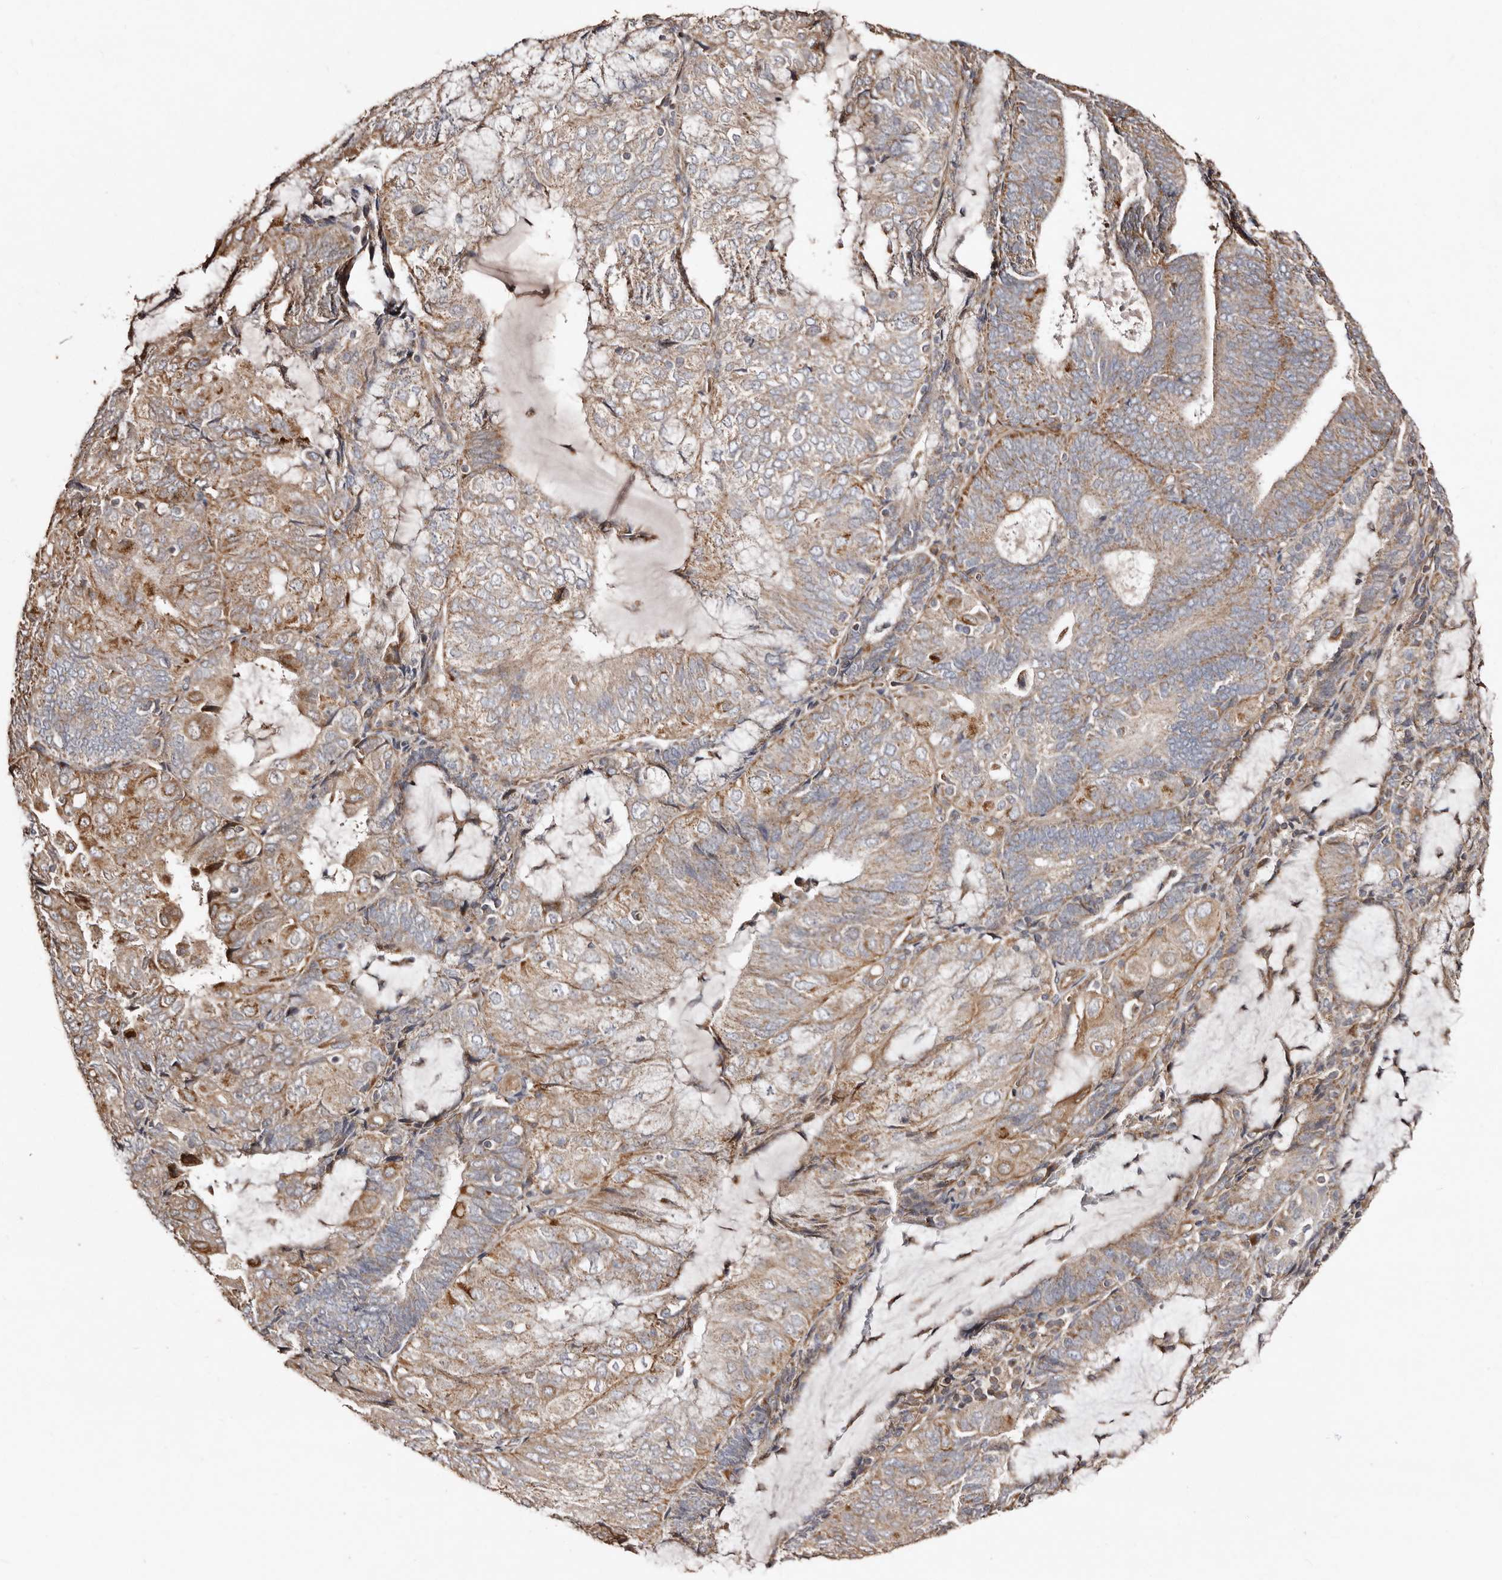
{"staining": {"intensity": "moderate", "quantity": "25%-75%", "location": "cytoplasmic/membranous"}, "tissue": "endometrial cancer", "cell_type": "Tumor cells", "image_type": "cancer", "snomed": [{"axis": "morphology", "description": "Adenocarcinoma, NOS"}, {"axis": "topography", "description": "Endometrium"}], "caption": "IHC histopathology image of neoplastic tissue: human endometrial cancer stained using IHC displays medium levels of moderate protein expression localized specifically in the cytoplasmic/membranous of tumor cells, appearing as a cytoplasmic/membranous brown color.", "gene": "MACC1", "patient": {"sex": "female", "age": 81}}